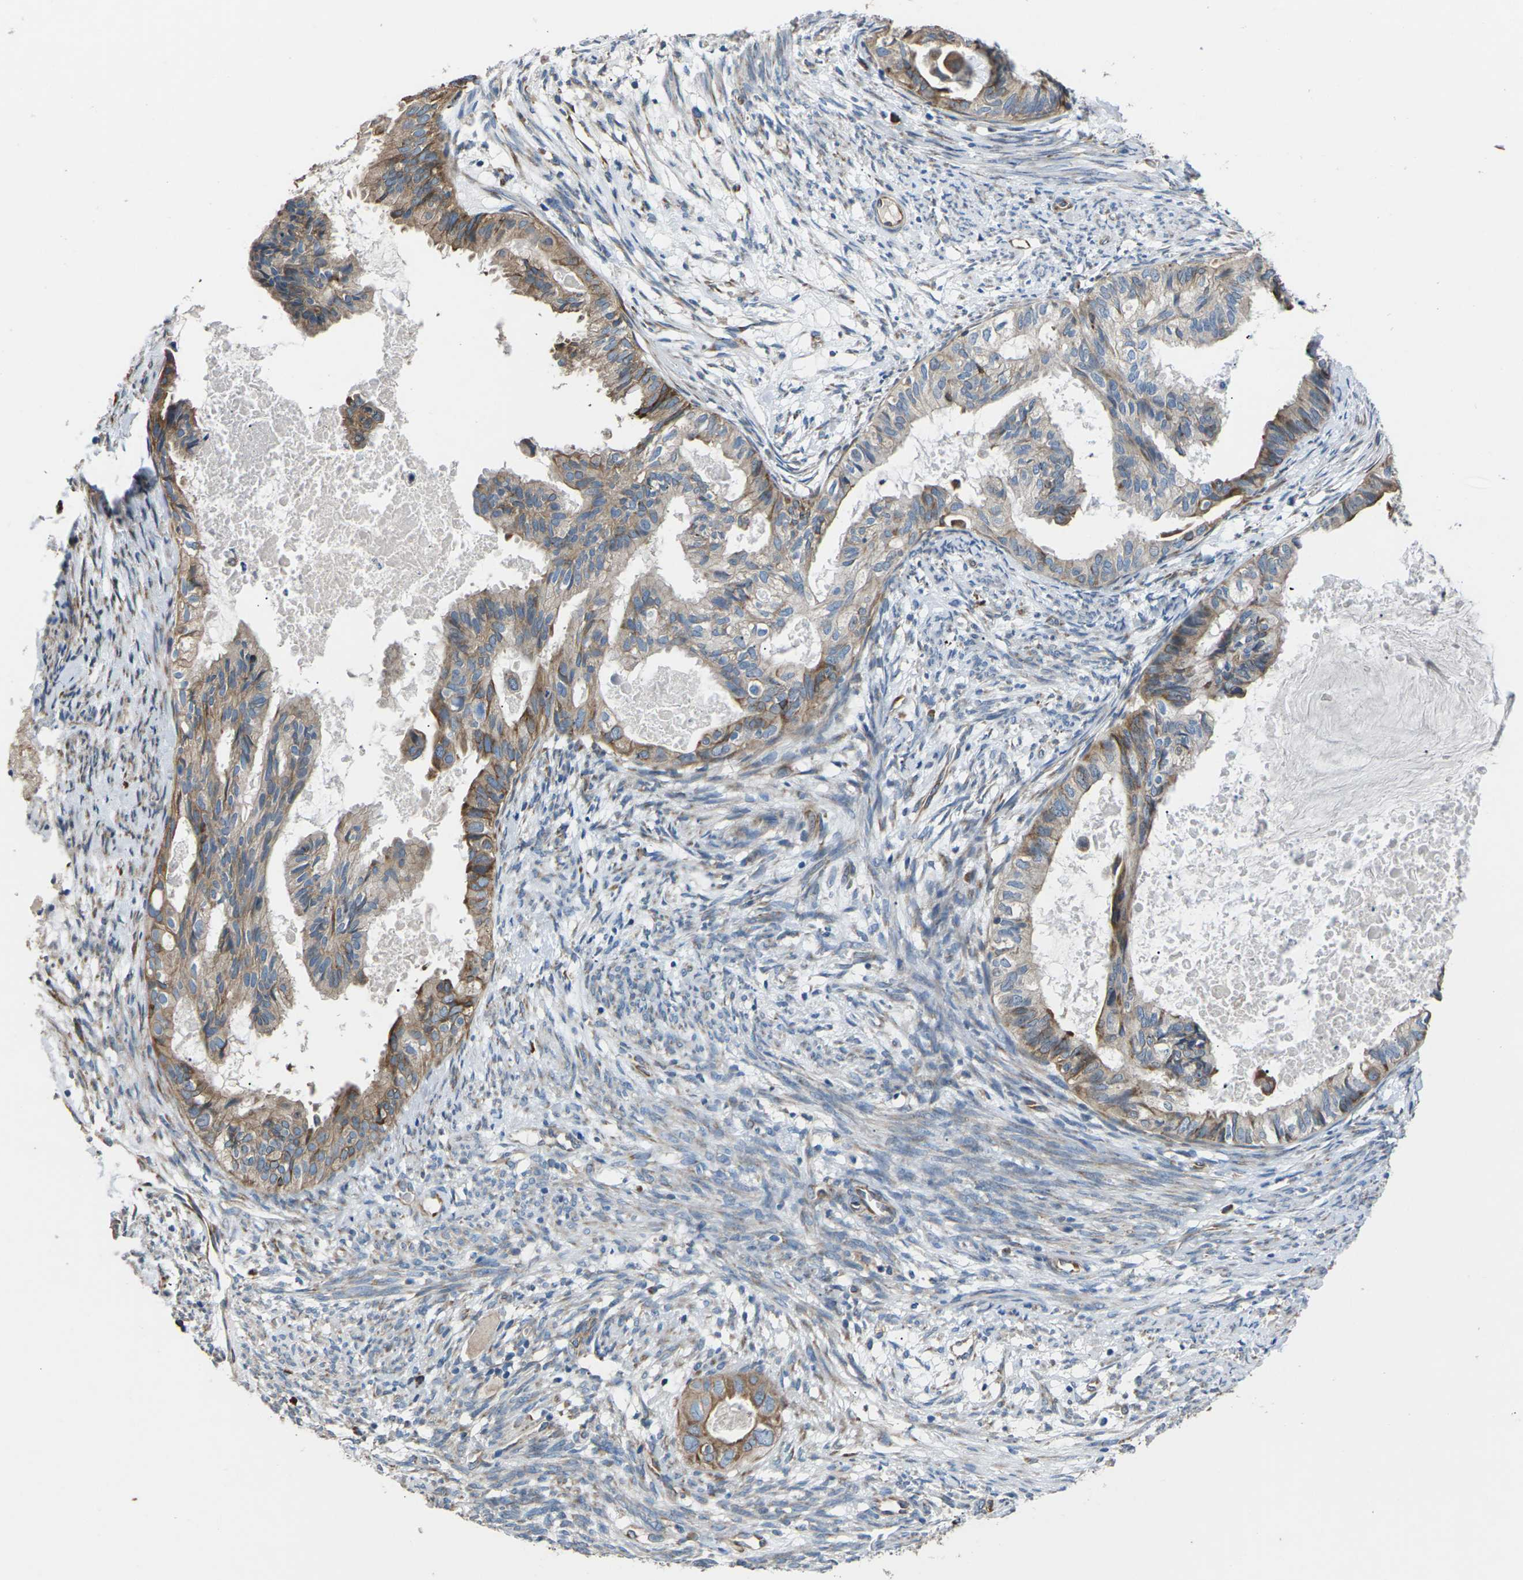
{"staining": {"intensity": "moderate", "quantity": ">75%", "location": "cytoplasmic/membranous"}, "tissue": "cervical cancer", "cell_type": "Tumor cells", "image_type": "cancer", "snomed": [{"axis": "morphology", "description": "Normal tissue, NOS"}, {"axis": "morphology", "description": "Adenocarcinoma, NOS"}, {"axis": "topography", "description": "Cervix"}, {"axis": "topography", "description": "Endometrium"}], "caption": "Cervical cancer stained with a brown dye displays moderate cytoplasmic/membranous positive staining in approximately >75% of tumor cells.", "gene": "KLHDC8B", "patient": {"sex": "female", "age": 86}}